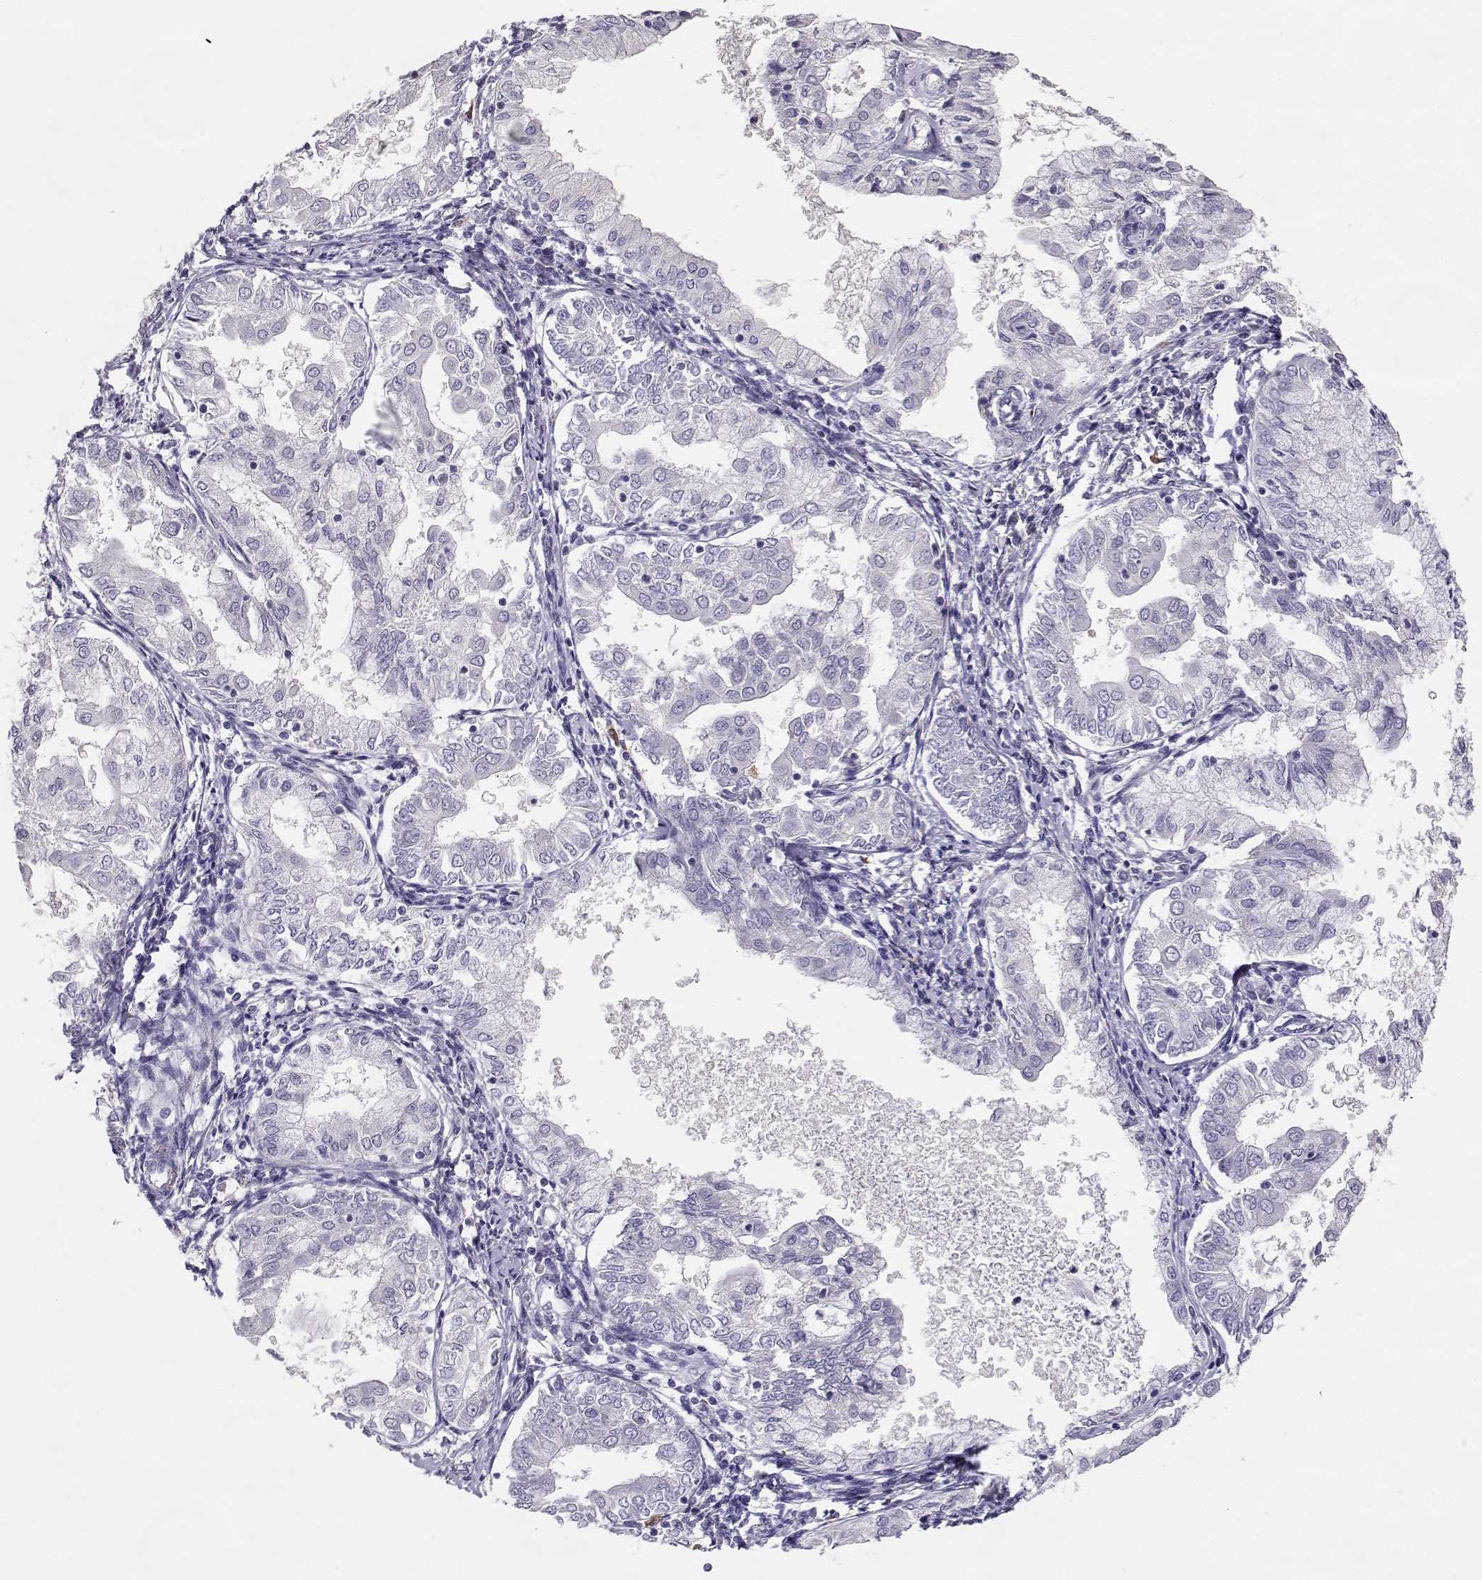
{"staining": {"intensity": "negative", "quantity": "none", "location": "none"}, "tissue": "endometrial cancer", "cell_type": "Tumor cells", "image_type": "cancer", "snomed": [{"axis": "morphology", "description": "Adenocarcinoma, NOS"}, {"axis": "topography", "description": "Endometrium"}], "caption": "Immunohistochemistry histopathology image of human endometrial cancer stained for a protein (brown), which demonstrates no staining in tumor cells.", "gene": "ENDOU", "patient": {"sex": "female", "age": 68}}